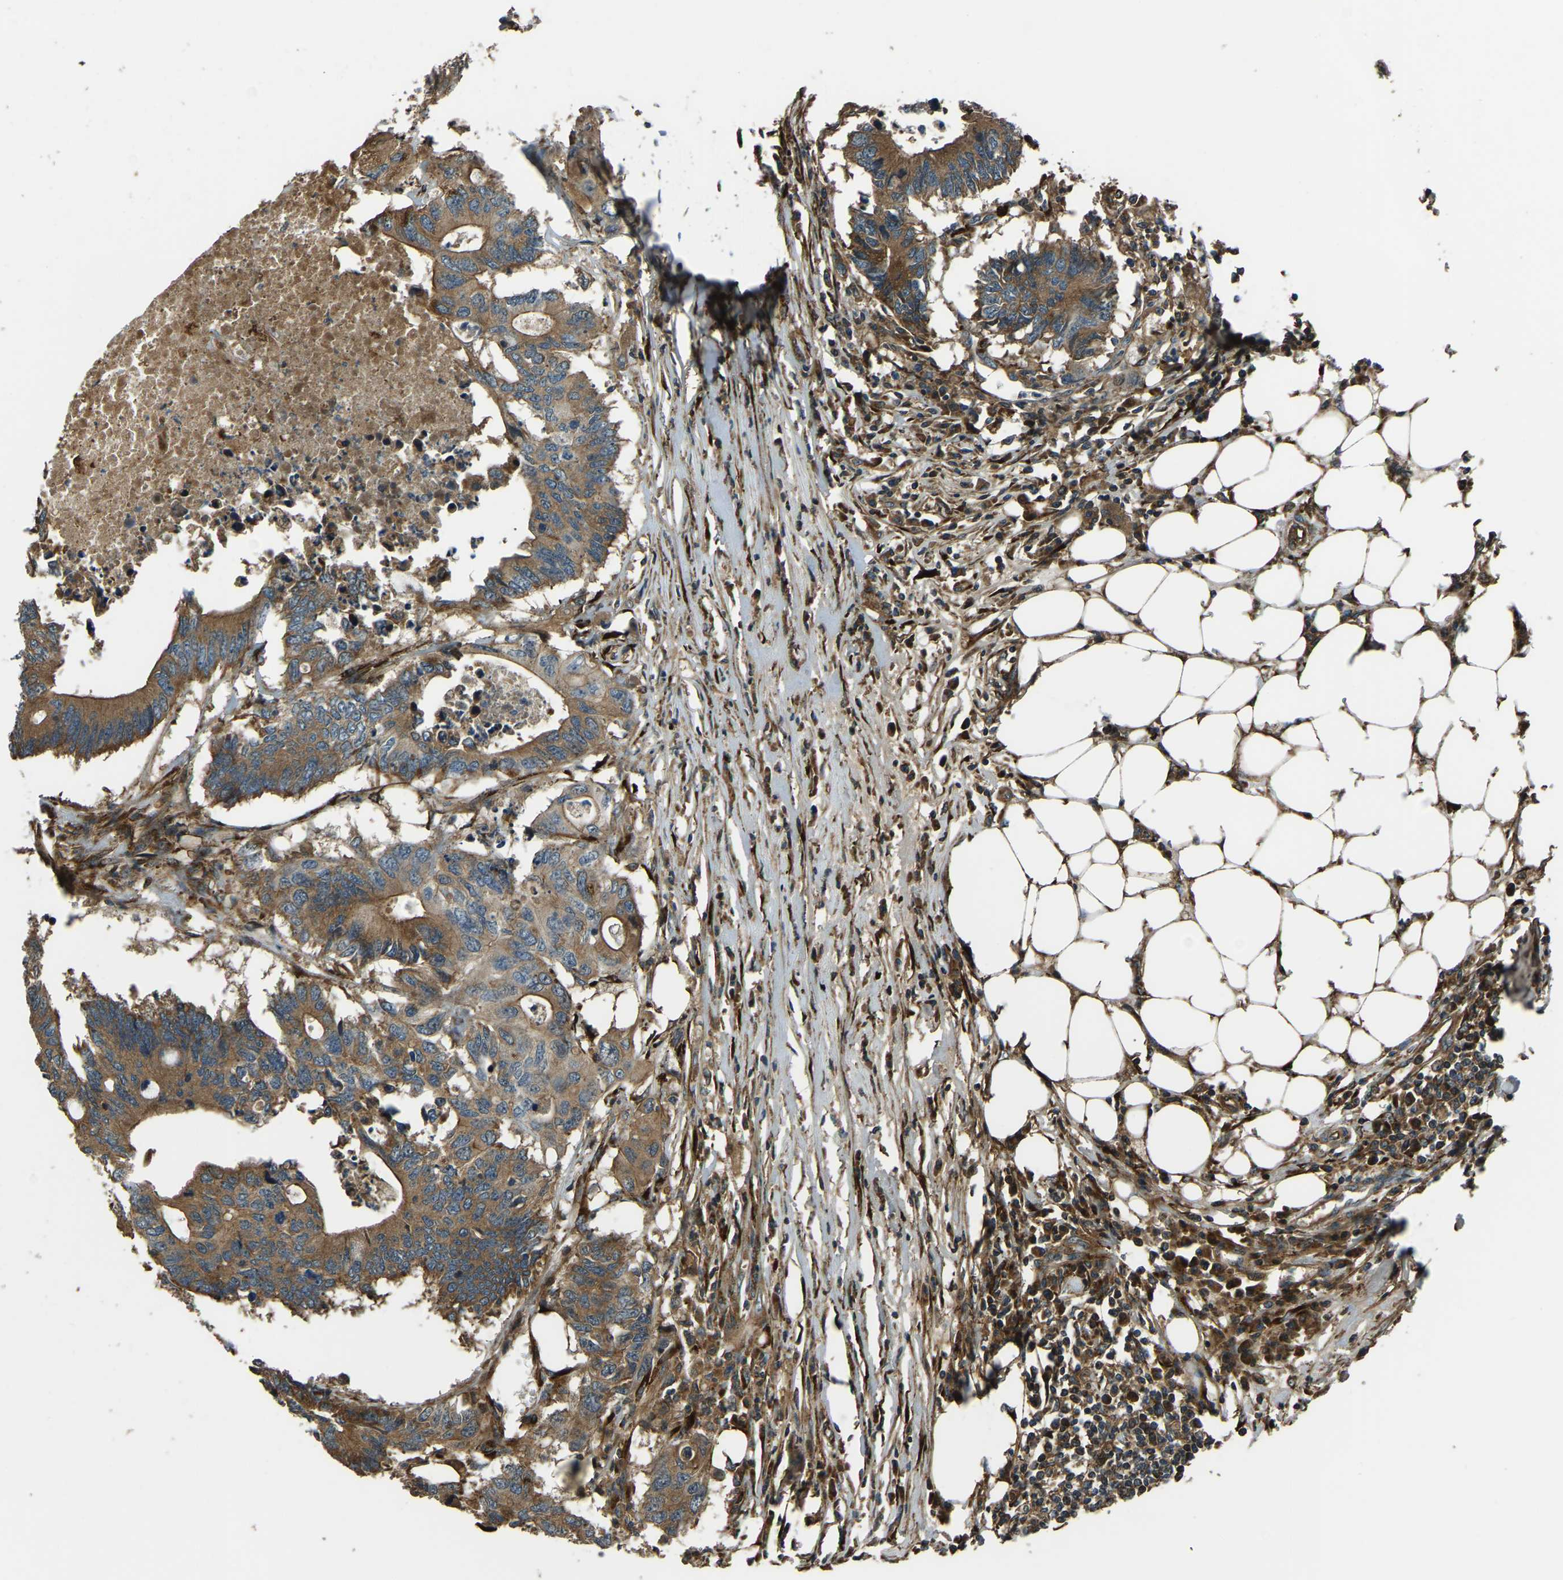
{"staining": {"intensity": "moderate", "quantity": ">75%", "location": "cytoplasmic/membranous"}, "tissue": "colorectal cancer", "cell_type": "Tumor cells", "image_type": "cancer", "snomed": [{"axis": "morphology", "description": "Adenocarcinoma, NOS"}, {"axis": "topography", "description": "Colon"}], "caption": "An IHC image of neoplastic tissue is shown. Protein staining in brown highlights moderate cytoplasmic/membranous positivity in adenocarcinoma (colorectal) within tumor cells. The staining was performed using DAB, with brown indicating positive protein expression. Nuclei are stained blue with hematoxylin.", "gene": "COL3A1", "patient": {"sex": "male", "age": 71}}